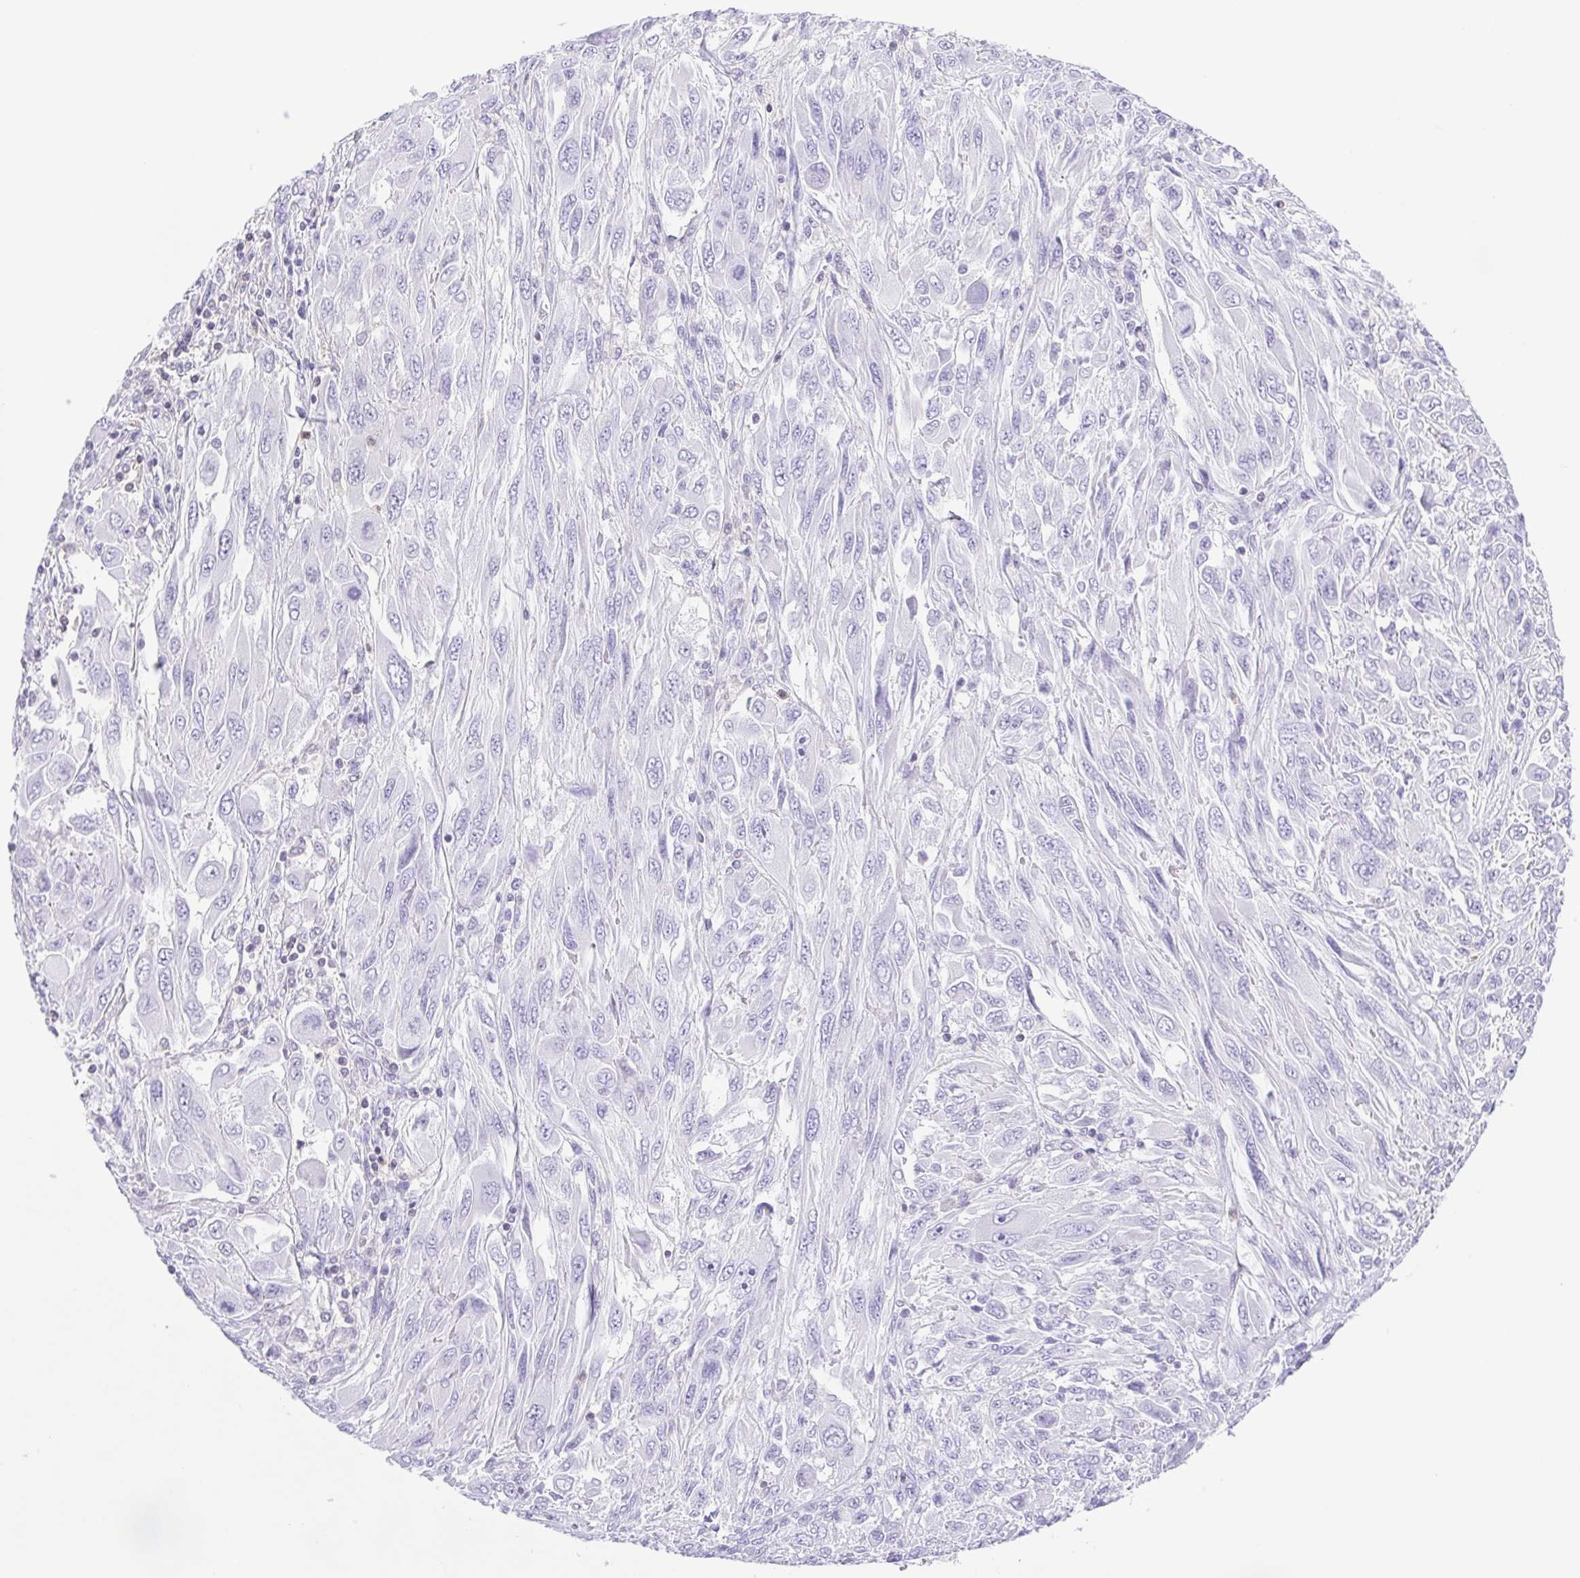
{"staining": {"intensity": "negative", "quantity": "none", "location": "none"}, "tissue": "melanoma", "cell_type": "Tumor cells", "image_type": "cancer", "snomed": [{"axis": "morphology", "description": "Malignant melanoma, NOS"}, {"axis": "topography", "description": "Skin"}], "caption": "IHC histopathology image of neoplastic tissue: melanoma stained with DAB (3,3'-diaminobenzidine) reveals no significant protein positivity in tumor cells.", "gene": "SYNPR", "patient": {"sex": "female", "age": 91}}